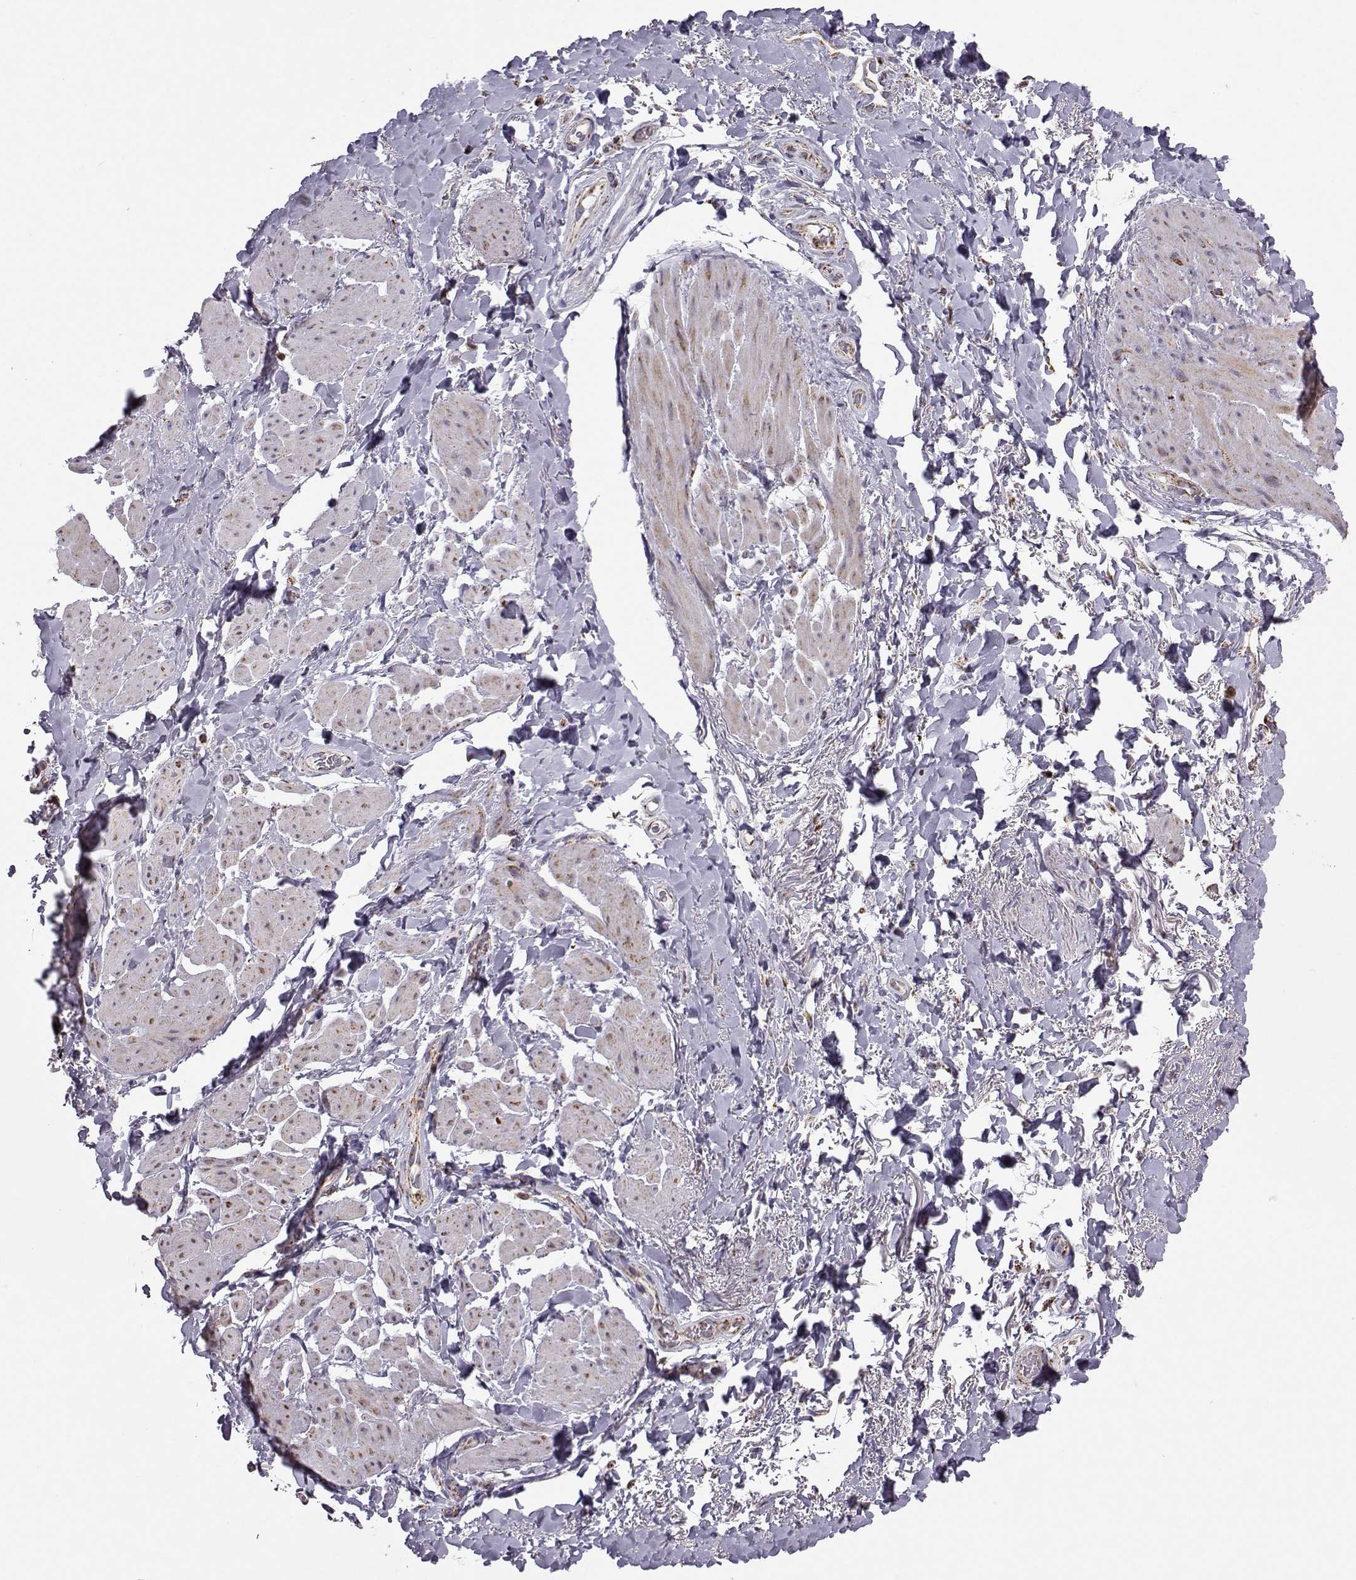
{"staining": {"intensity": "negative", "quantity": "none", "location": "none"}, "tissue": "adipose tissue", "cell_type": "Adipocytes", "image_type": "normal", "snomed": [{"axis": "morphology", "description": "Normal tissue, NOS"}, {"axis": "topography", "description": "Anal"}, {"axis": "topography", "description": "Peripheral nerve tissue"}], "caption": "Immunohistochemistry (IHC) photomicrograph of benign adipose tissue stained for a protein (brown), which displays no expression in adipocytes. (Brightfield microscopy of DAB (3,3'-diaminobenzidine) immunohistochemistry (IHC) at high magnification).", "gene": "NECAB3", "patient": {"sex": "male", "age": 53}}